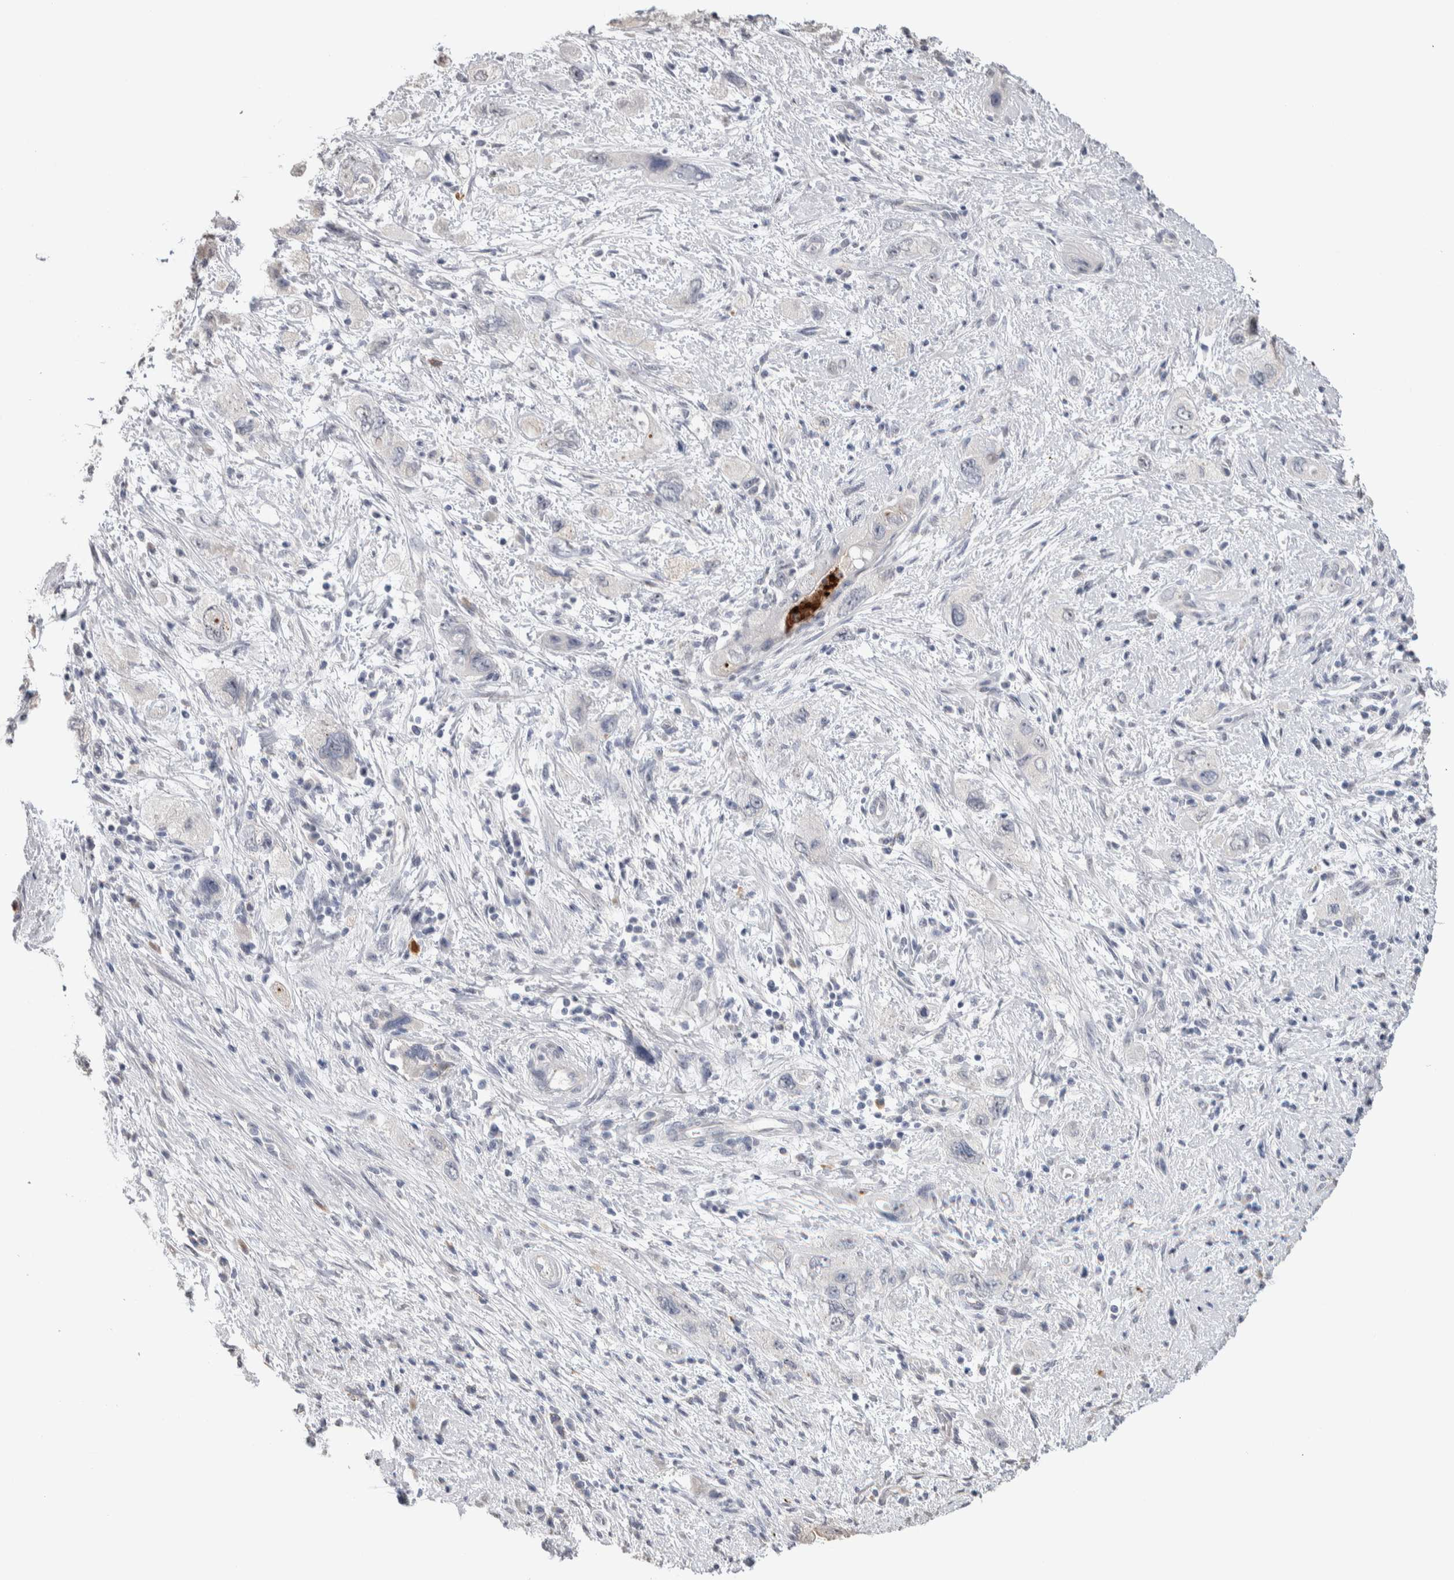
{"staining": {"intensity": "negative", "quantity": "none", "location": "none"}, "tissue": "pancreatic cancer", "cell_type": "Tumor cells", "image_type": "cancer", "snomed": [{"axis": "morphology", "description": "Adenocarcinoma, NOS"}, {"axis": "topography", "description": "Pancreas"}], "caption": "Immunohistochemistry (IHC) micrograph of adenocarcinoma (pancreatic) stained for a protein (brown), which displays no expression in tumor cells. Brightfield microscopy of immunohistochemistry stained with DAB (3,3'-diaminobenzidine) (brown) and hematoxylin (blue), captured at high magnification.", "gene": "TMEM102", "patient": {"sex": "female", "age": 73}}